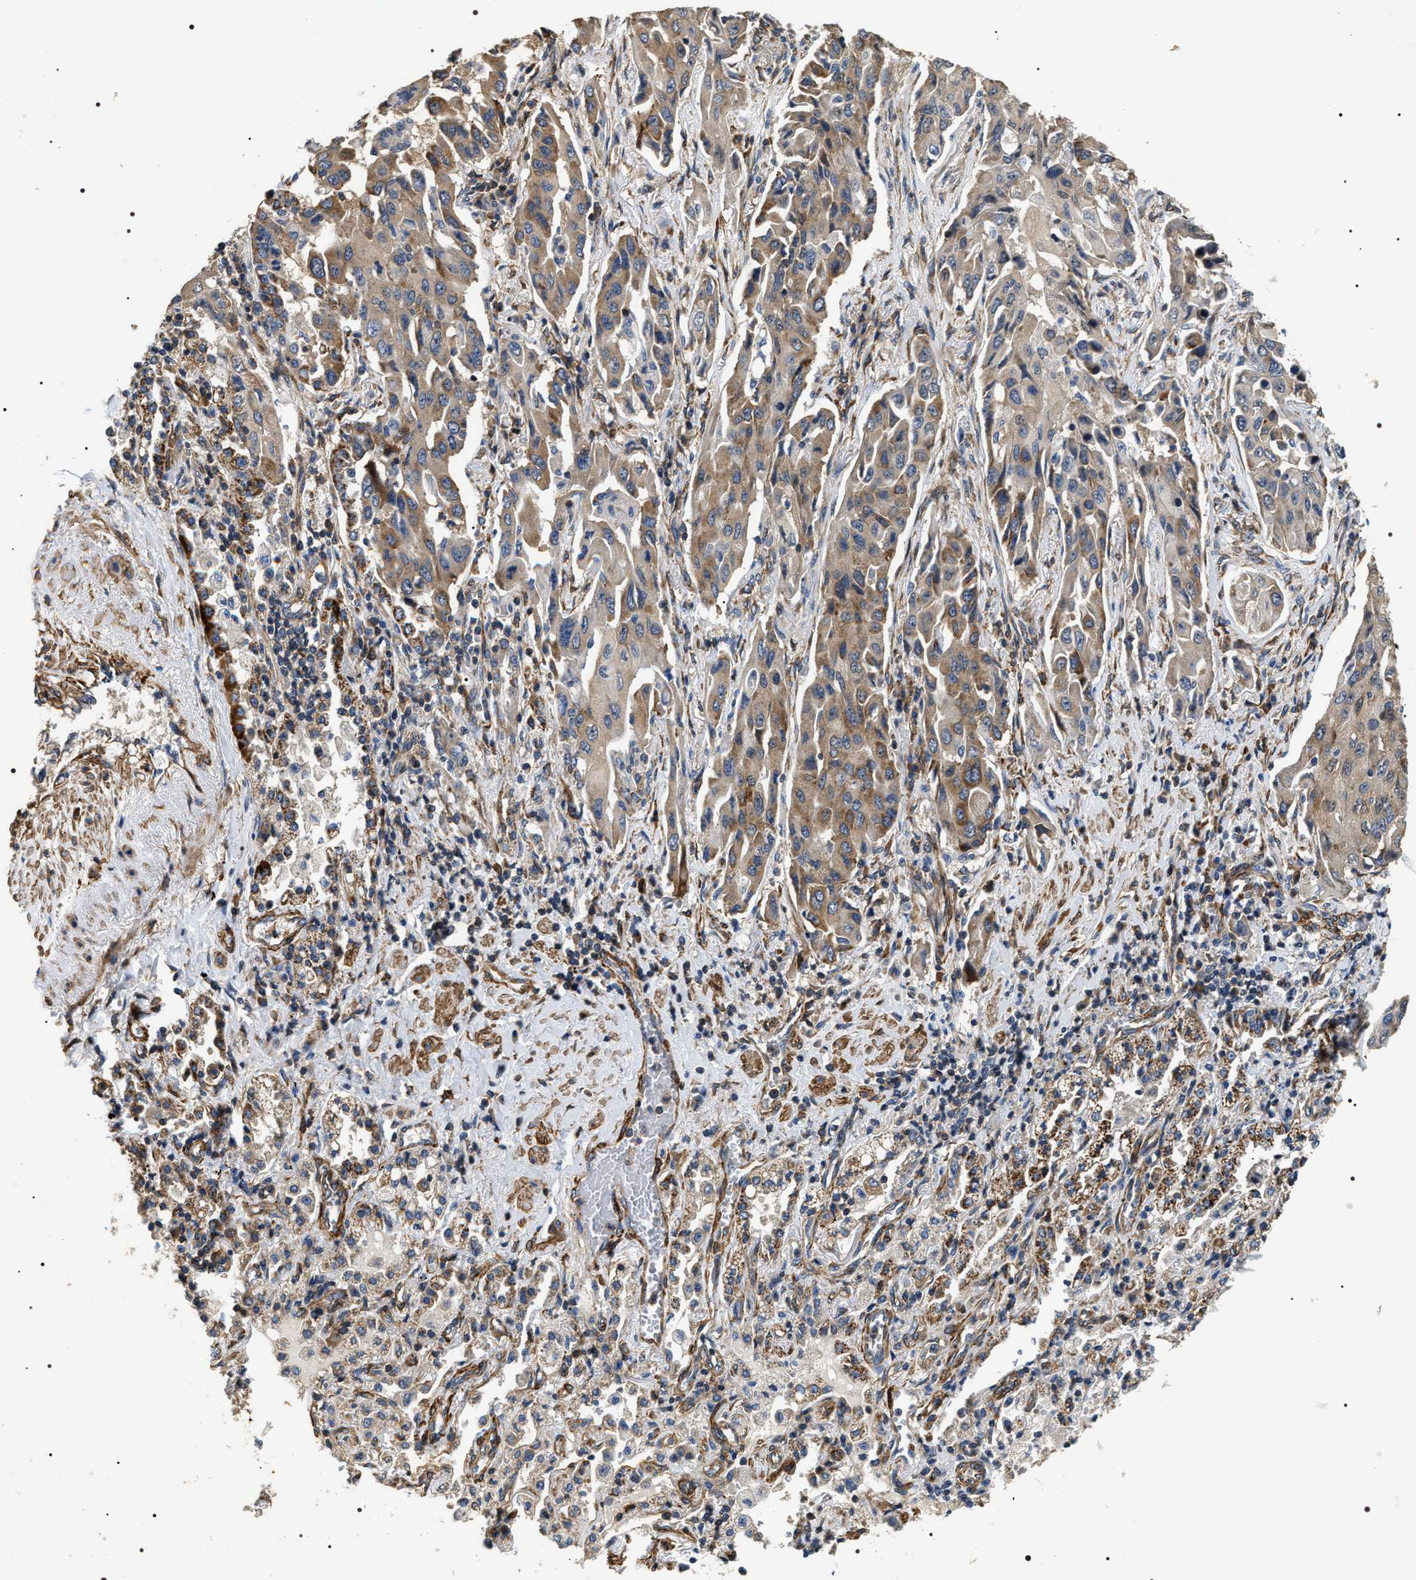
{"staining": {"intensity": "moderate", "quantity": ">75%", "location": "cytoplasmic/membranous"}, "tissue": "lung cancer", "cell_type": "Tumor cells", "image_type": "cancer", "snomed": [{"axis": "morphology", "description": "Adenocarcinoma, NOS"}, {"axis": "topography", "description": "Lung"}], "caption": "Approximately >75% of tumor cells in human adenocarcinoma (lung) demonstrate moderate cytoplasmic/membranous protein expression as visualized by brown immunohistochemical staining.", "gene": "ZC3HAV1L", "patient": {"sex": "female", "age": 65}}